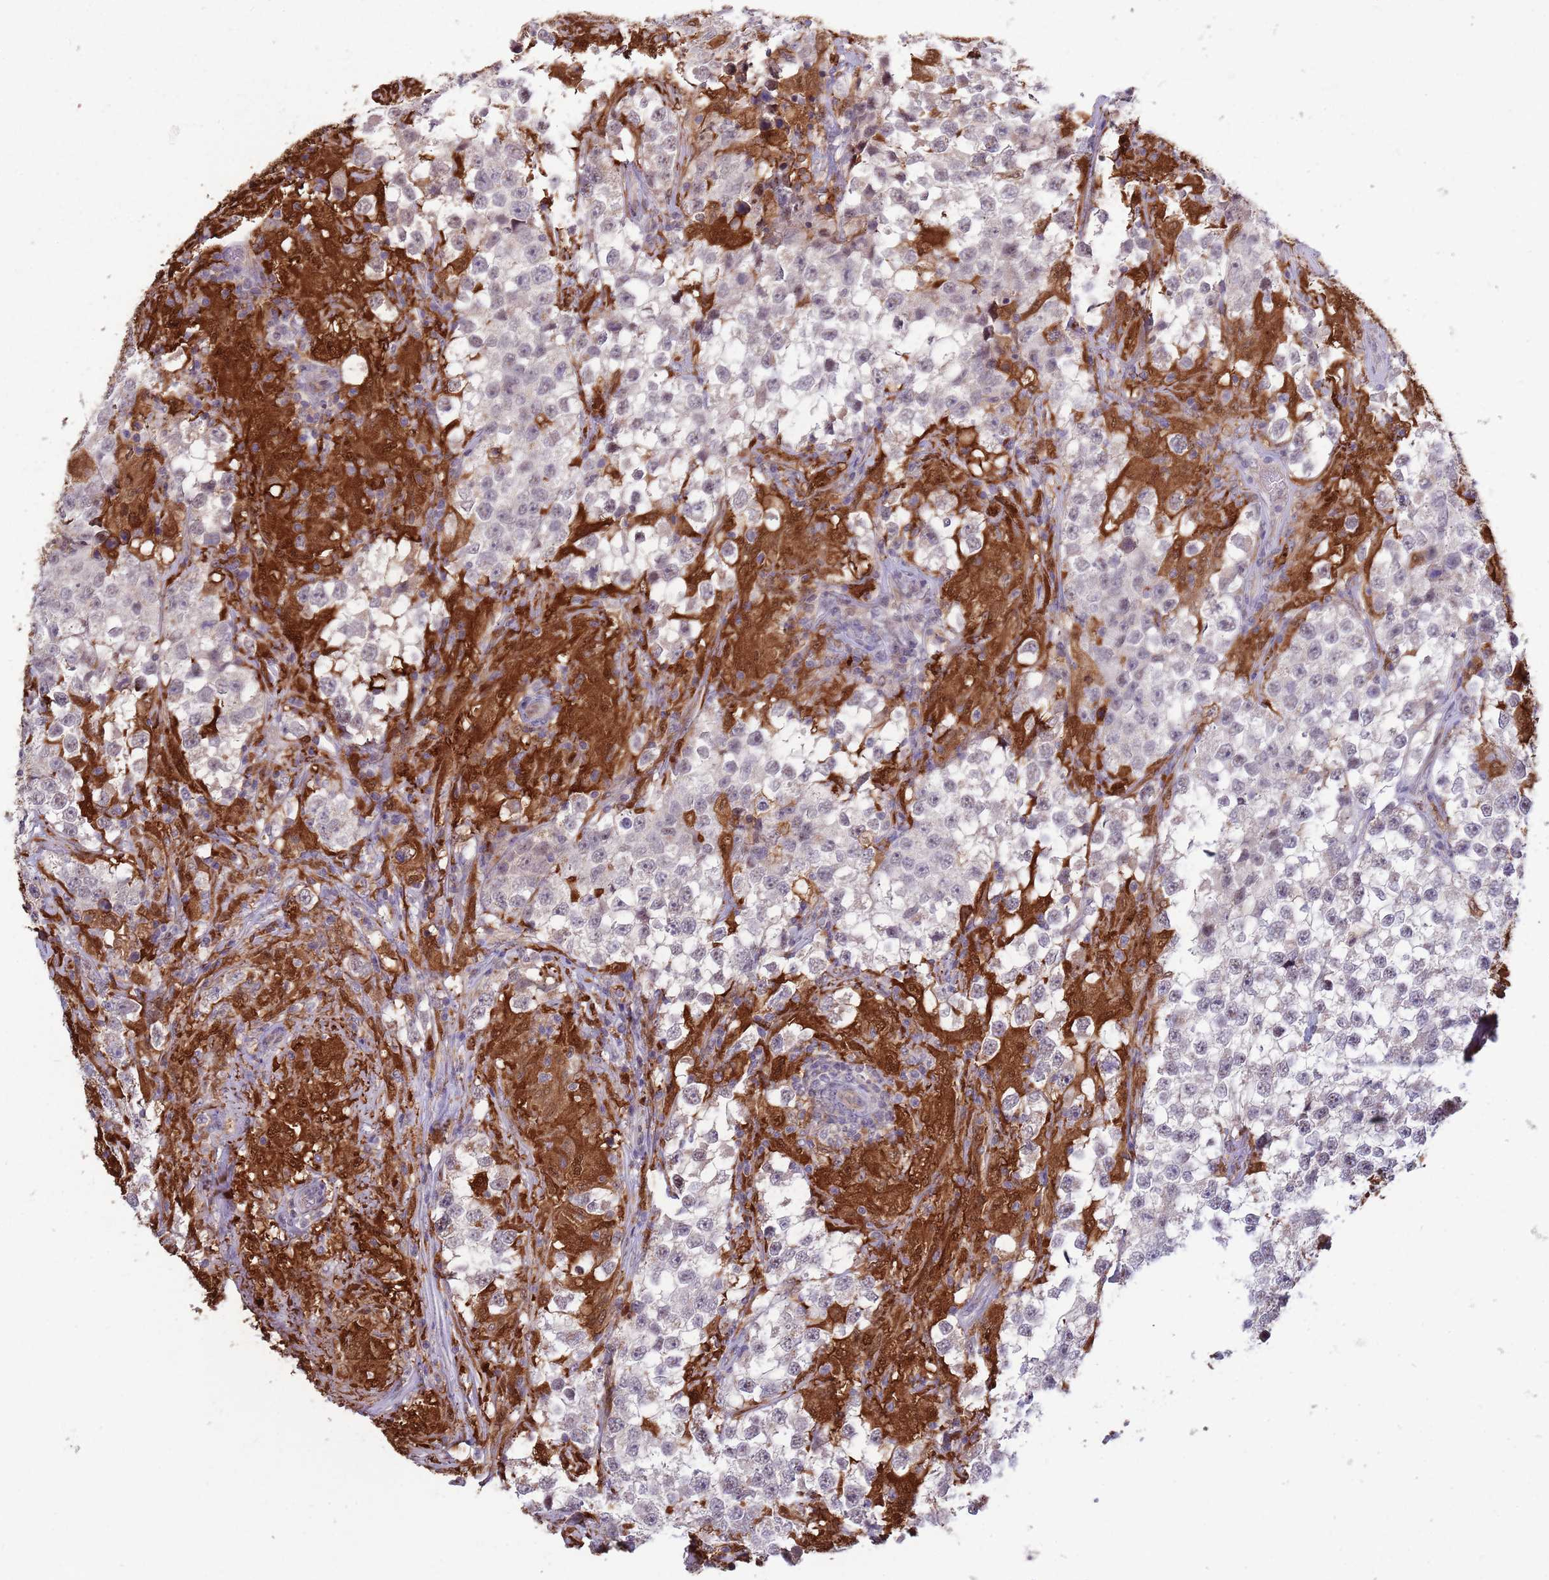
{"staining": {"intensity": "negative", "quantity": "none", "location": "none"}, "tissue": "testis cancer", "cell_type": "Tumor cells", "image_type": "cancer", "snomed": [{"axis": "morphology", "description": "Seminoma, NOS"}, {"axis": "topography", "description": "Testis"}], "caption": "Image shows no significant protein staining in tumor cells of testis seminoma.", "gene": "CCNJL", "patient": {"sex": "male", "age": 46}}